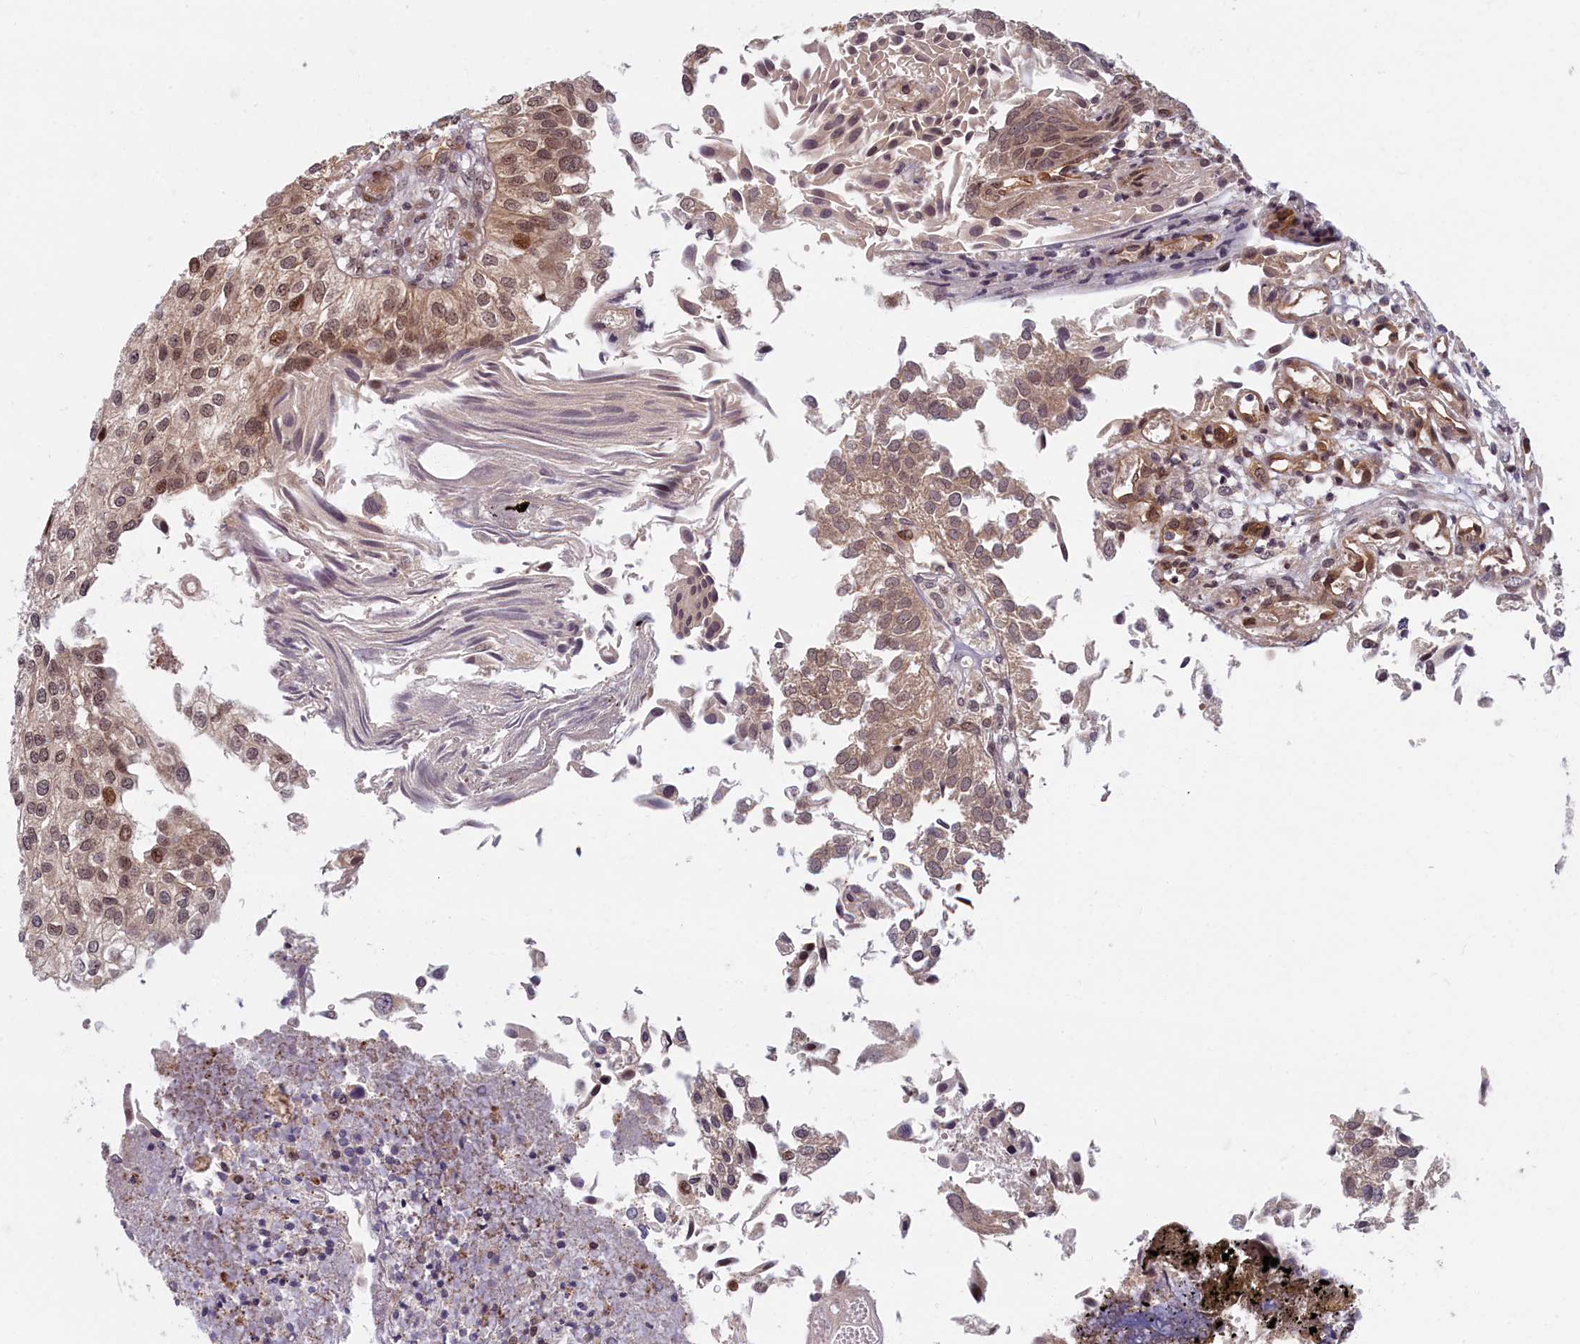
{"staining": {"intensity": "moderate", "quantity": "25%-75%", "location": "nuclear"}, "tissue": "urothelial cancer", "cell_type": "Tumor cells", "image_type": "cancer", "snomed": [{"axis": "morphology", "description": "Urothelial carcinoma, Low grade"}, {"axis": "topography", "description": "Urinary bladder"}], "caption": "A histopathology image of urothelial cancer stained for a protein demonstrates moderate nuclear brown staining in tumor cells.", "gene": "SNRK", "patient": {"sex": "female", "age": 89}}